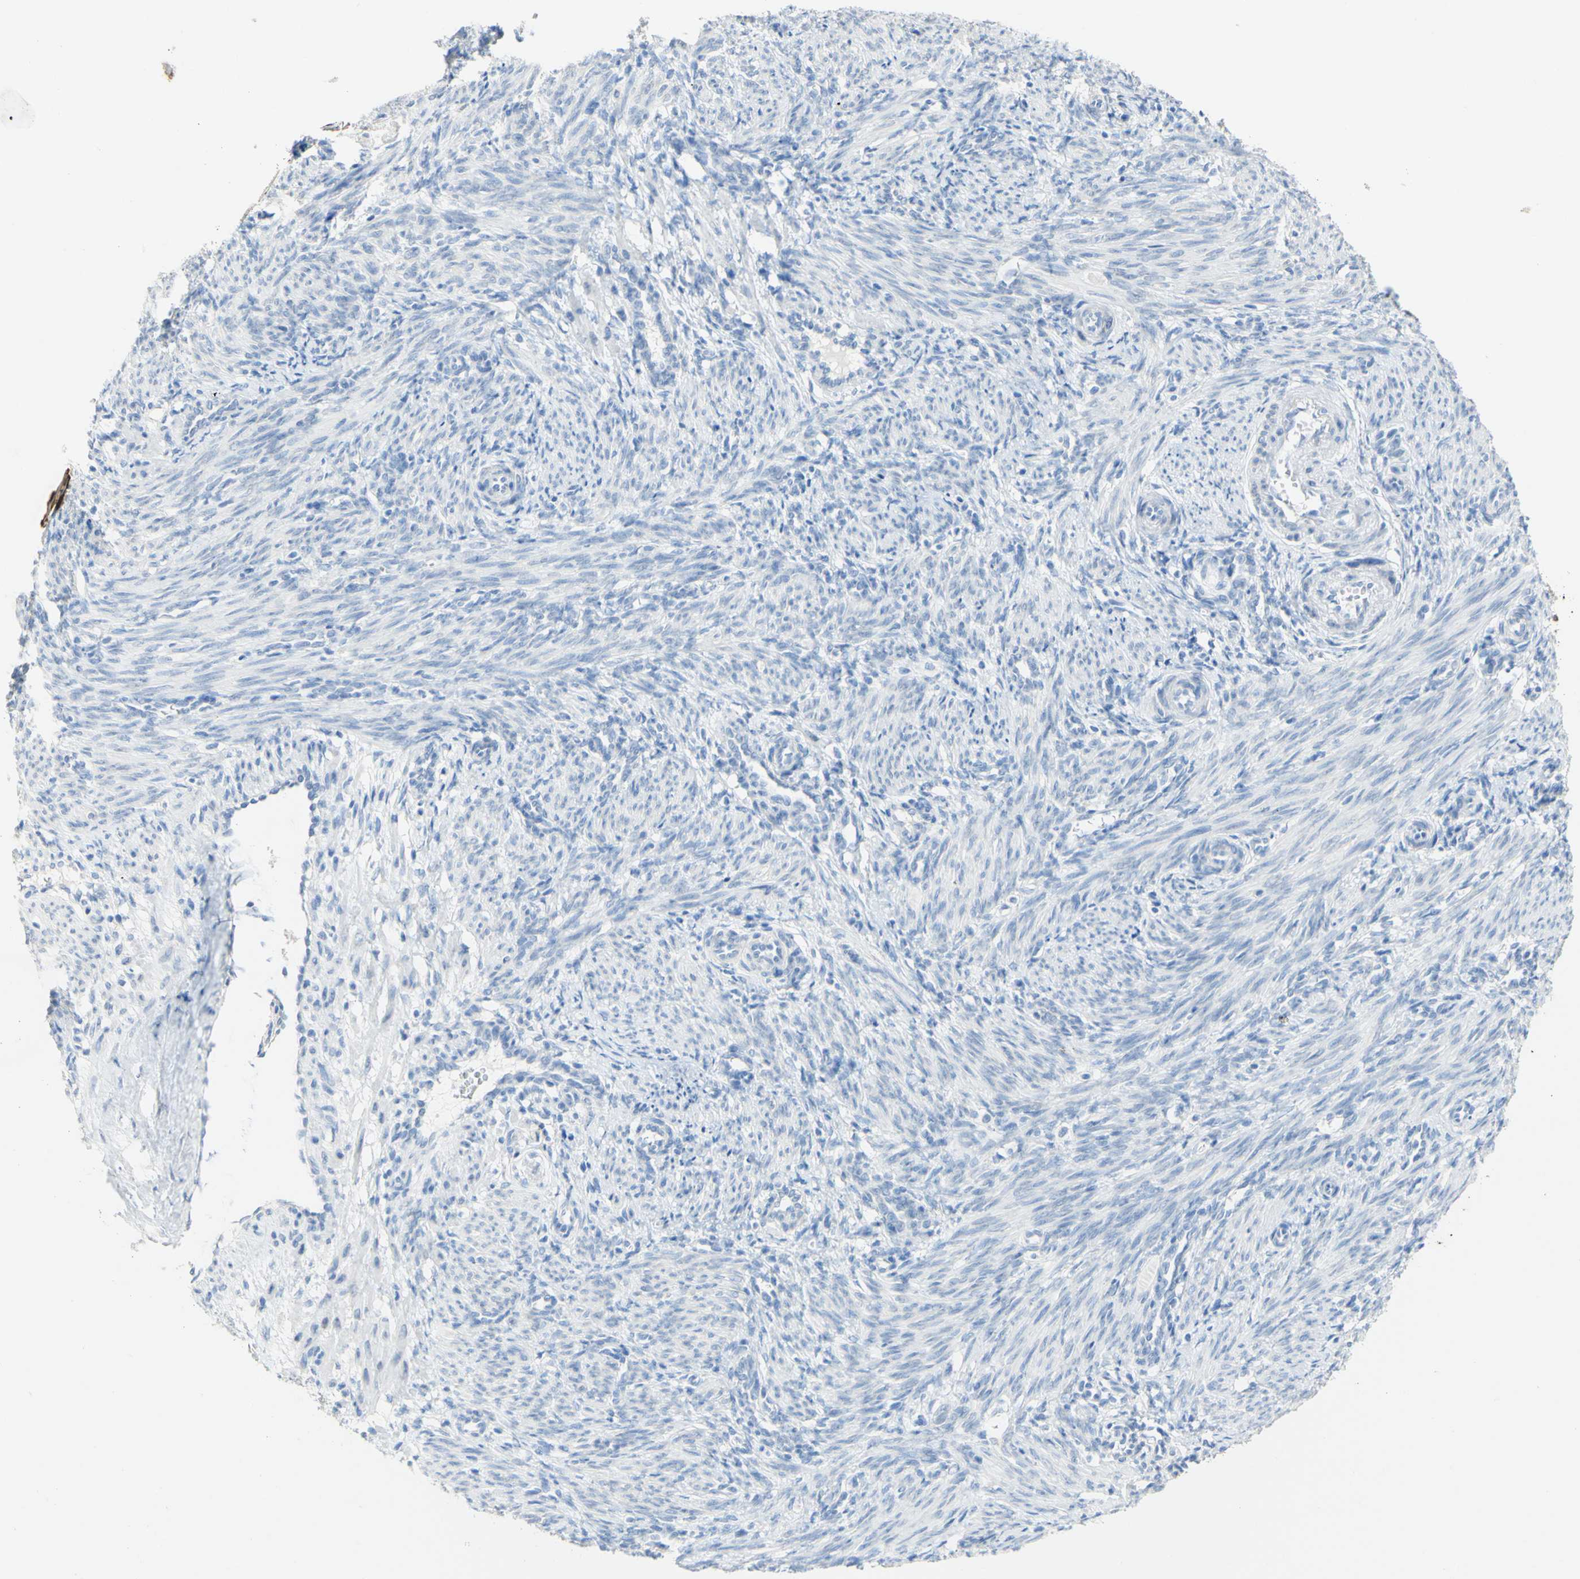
{"staining": {"intensity": "negative", "quantity": "none", "location": "none"}, "tissue": "smooth muscle", "cell_type": "Smooth muscle cells", "image_type": "normal", "snomed": [{"axis": "morphology", "description": "Normal tissue, NOS"}, {"axis": "topography", "description": "Endometrium"}], "caption": "This histopathology image is of benign smooth muscle stained with IHC to label a protein in brown with the nuclei are counter-stained blue. There is no staining in smooth muscle cells.", "gene": "DSC2", "patient": {"sex": "female", "age": 33}}